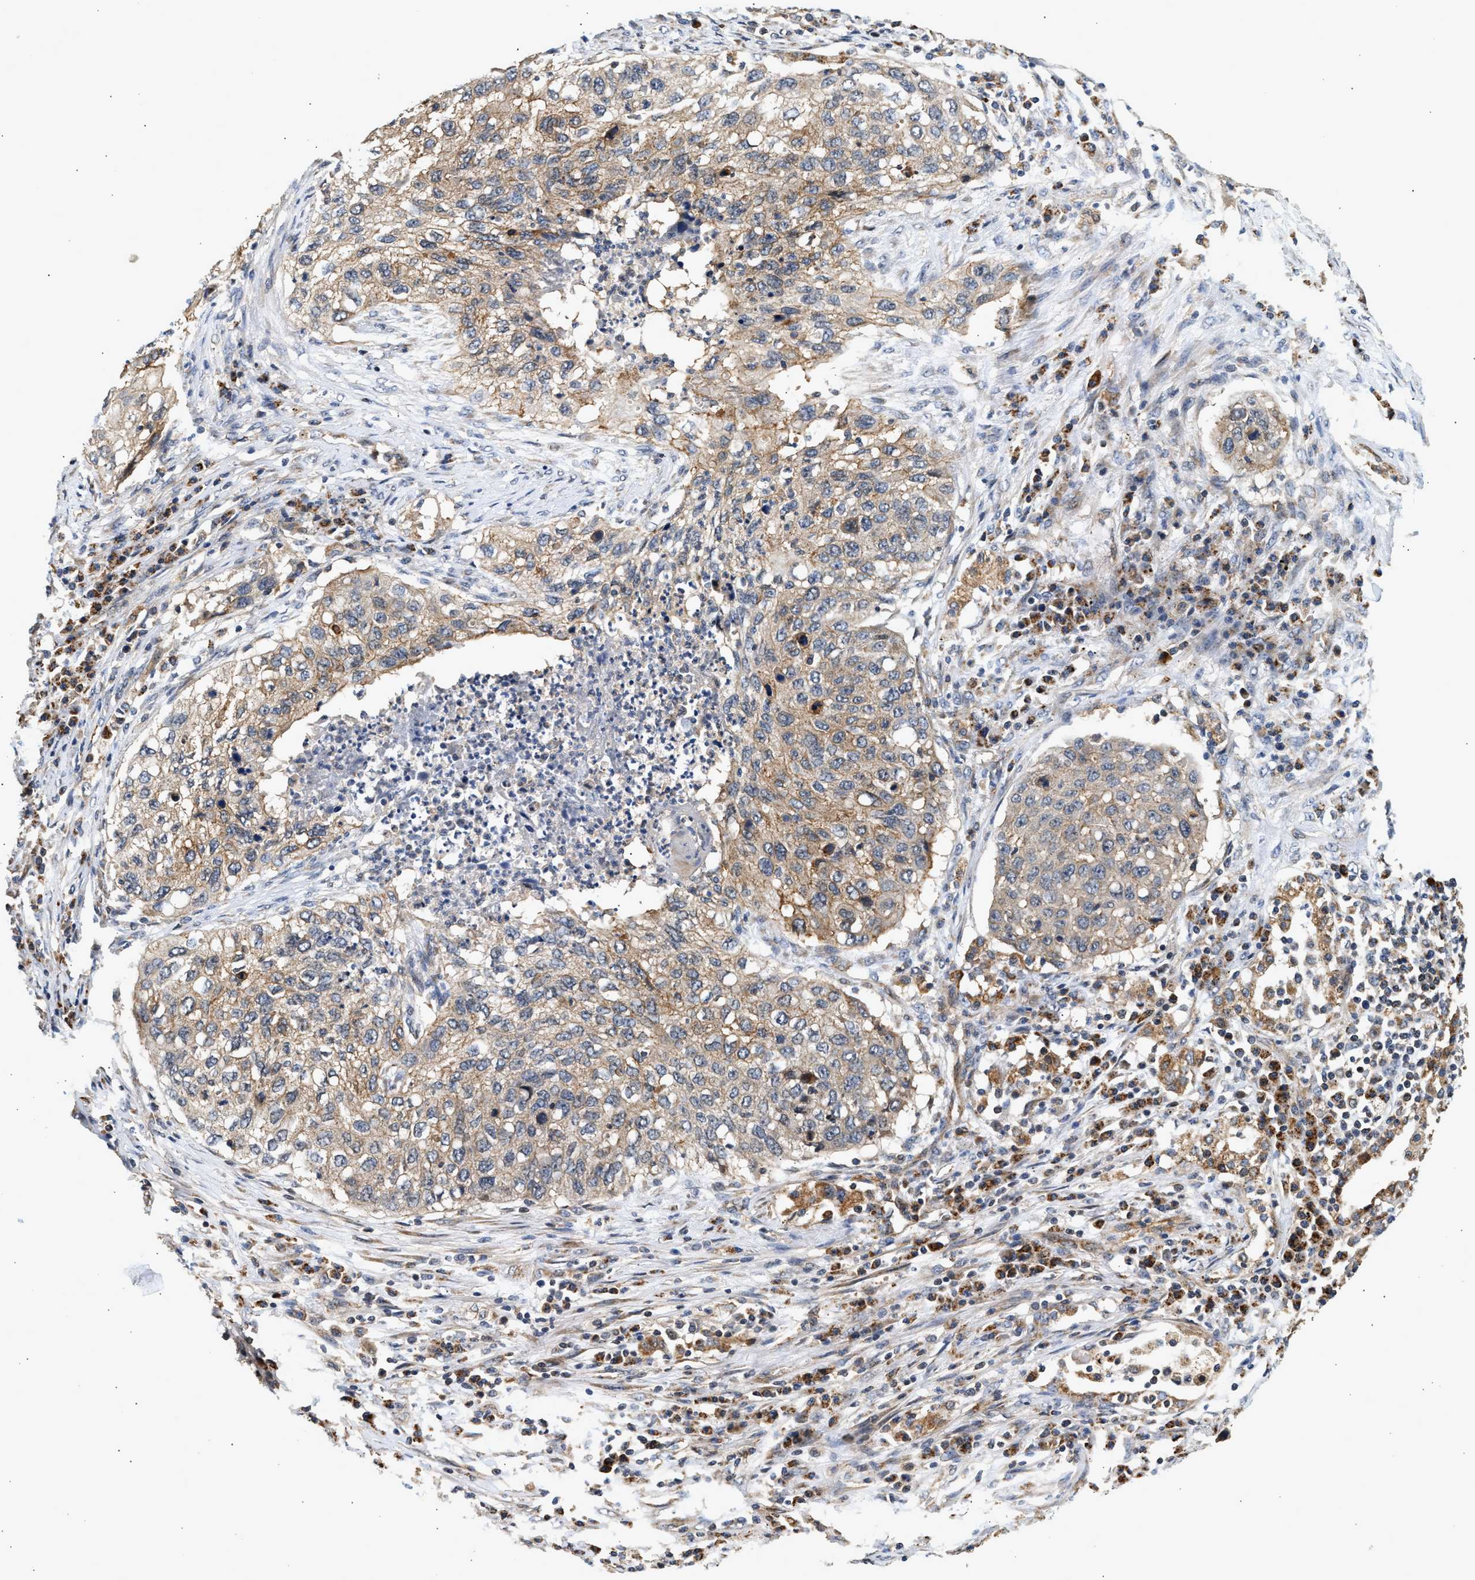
{"staining": {"intensity": "moderate", "quantity": "25%-75%", "location": "cytoplasmic/membranous"}, "tissue": "lung cancer", "cell_type": "Tumor cells", "image_type": "cancer", "snomed": [{"axis": "morphology", "description": "Squamous cell carcinoma, NOS"}, {"axis": "topography", "description": "Lung"}], "caption": "Lung cancer tissue exhibits moderate cytoplasmic/membranous expression in approximately 25%-75% of tumor cells", "gene": "DUSP14", "patient": {"sex": "female", "age": 63}}